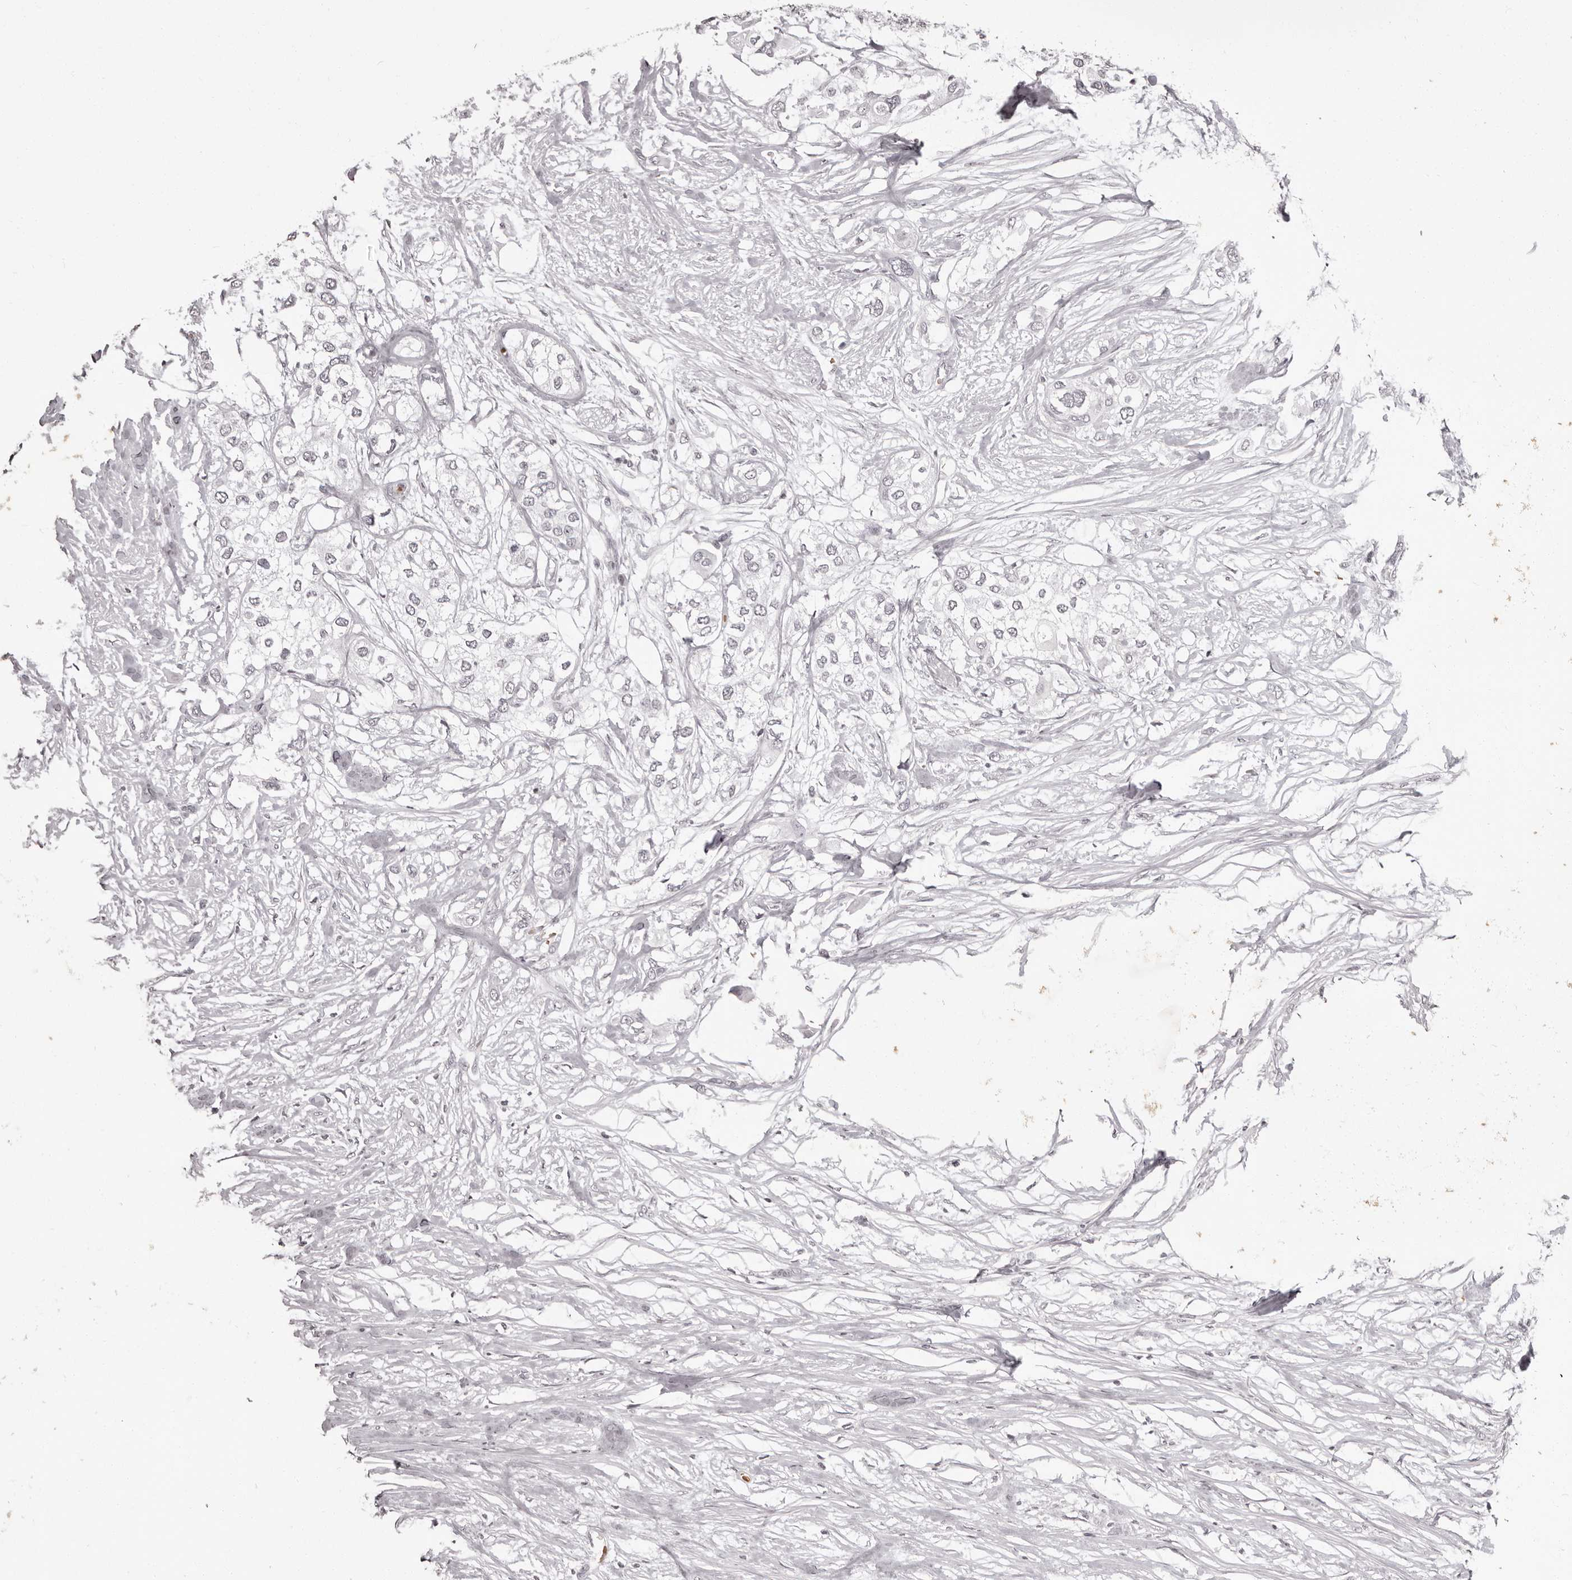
{"staining": {"intensity": "negative", "quantity": "none", "location": "none"}, "tissue": "urothelial cancer", "cell_type": "Tumor cells", "image_type": "cancer", "snomed": [{"axis": "morphology", "description": "Urothelial carcinoma, High grade"}, {"axis": "topography", "description": "Urinary bladder"}], "caption": "This is an immunohistochemistry photomicrograph of human high-grade urothelial carcinoma. There is no staining in tumor cells.", "gene": "C8orf74", "patient": {"sex": "male", "age": 64}}